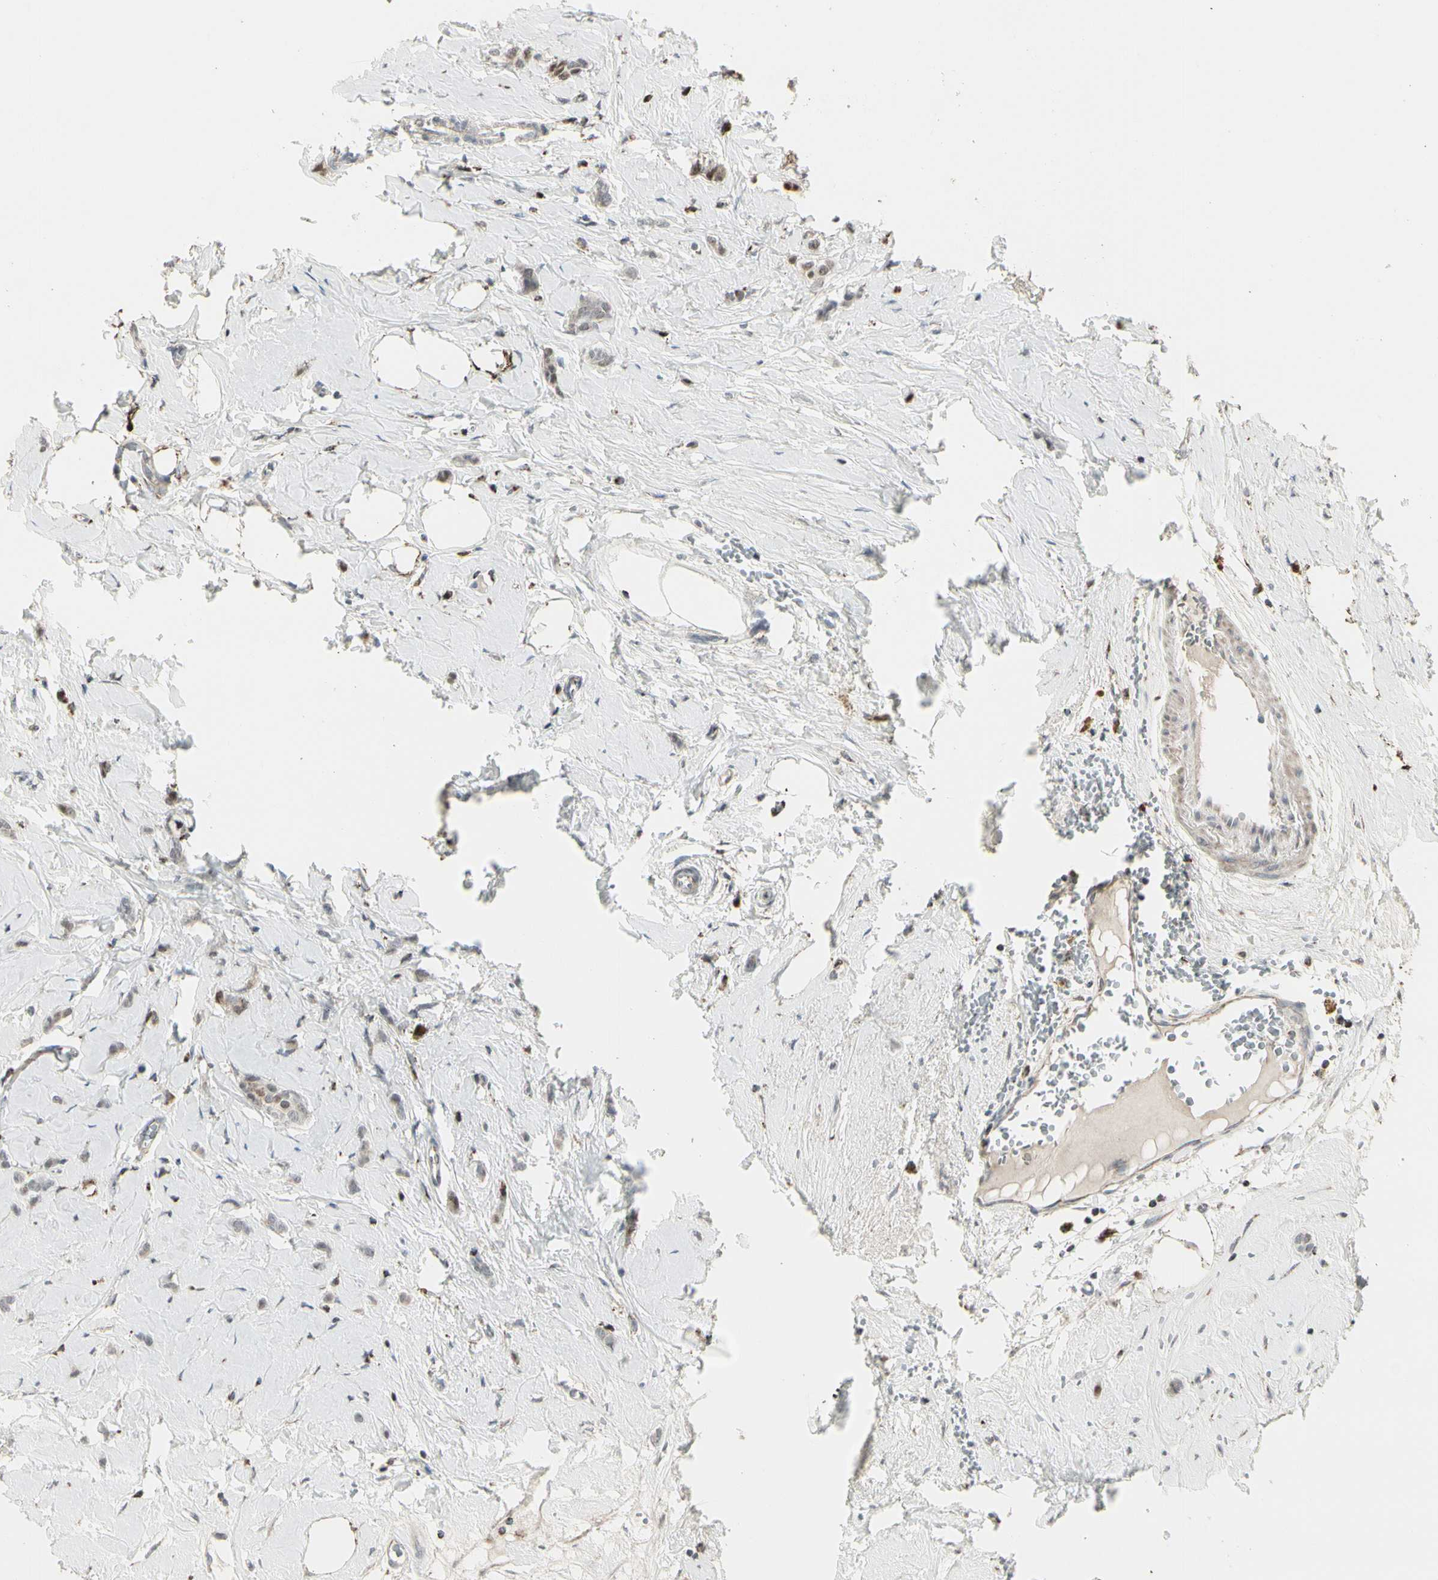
{"staining": {"intensity": "moderate", "quantity": "<25%", "location": "nuclear"}, "tissue": "breast cancer", "cell_type": "Tumor cells", "image_type": "cancer", "snomed": [{"axis": "morphology", "description": "Lobular carcinoma"}, {"axis": "topography", "description": "Breast"}], "caption": "The image demonstrates staining of lobular carcinoma (breast), revealing moderate nuclear protein positivity (brown color) within tumor cells.", "gene": "TMEM176A", "patient": {"sex": "female", "age": 60}}